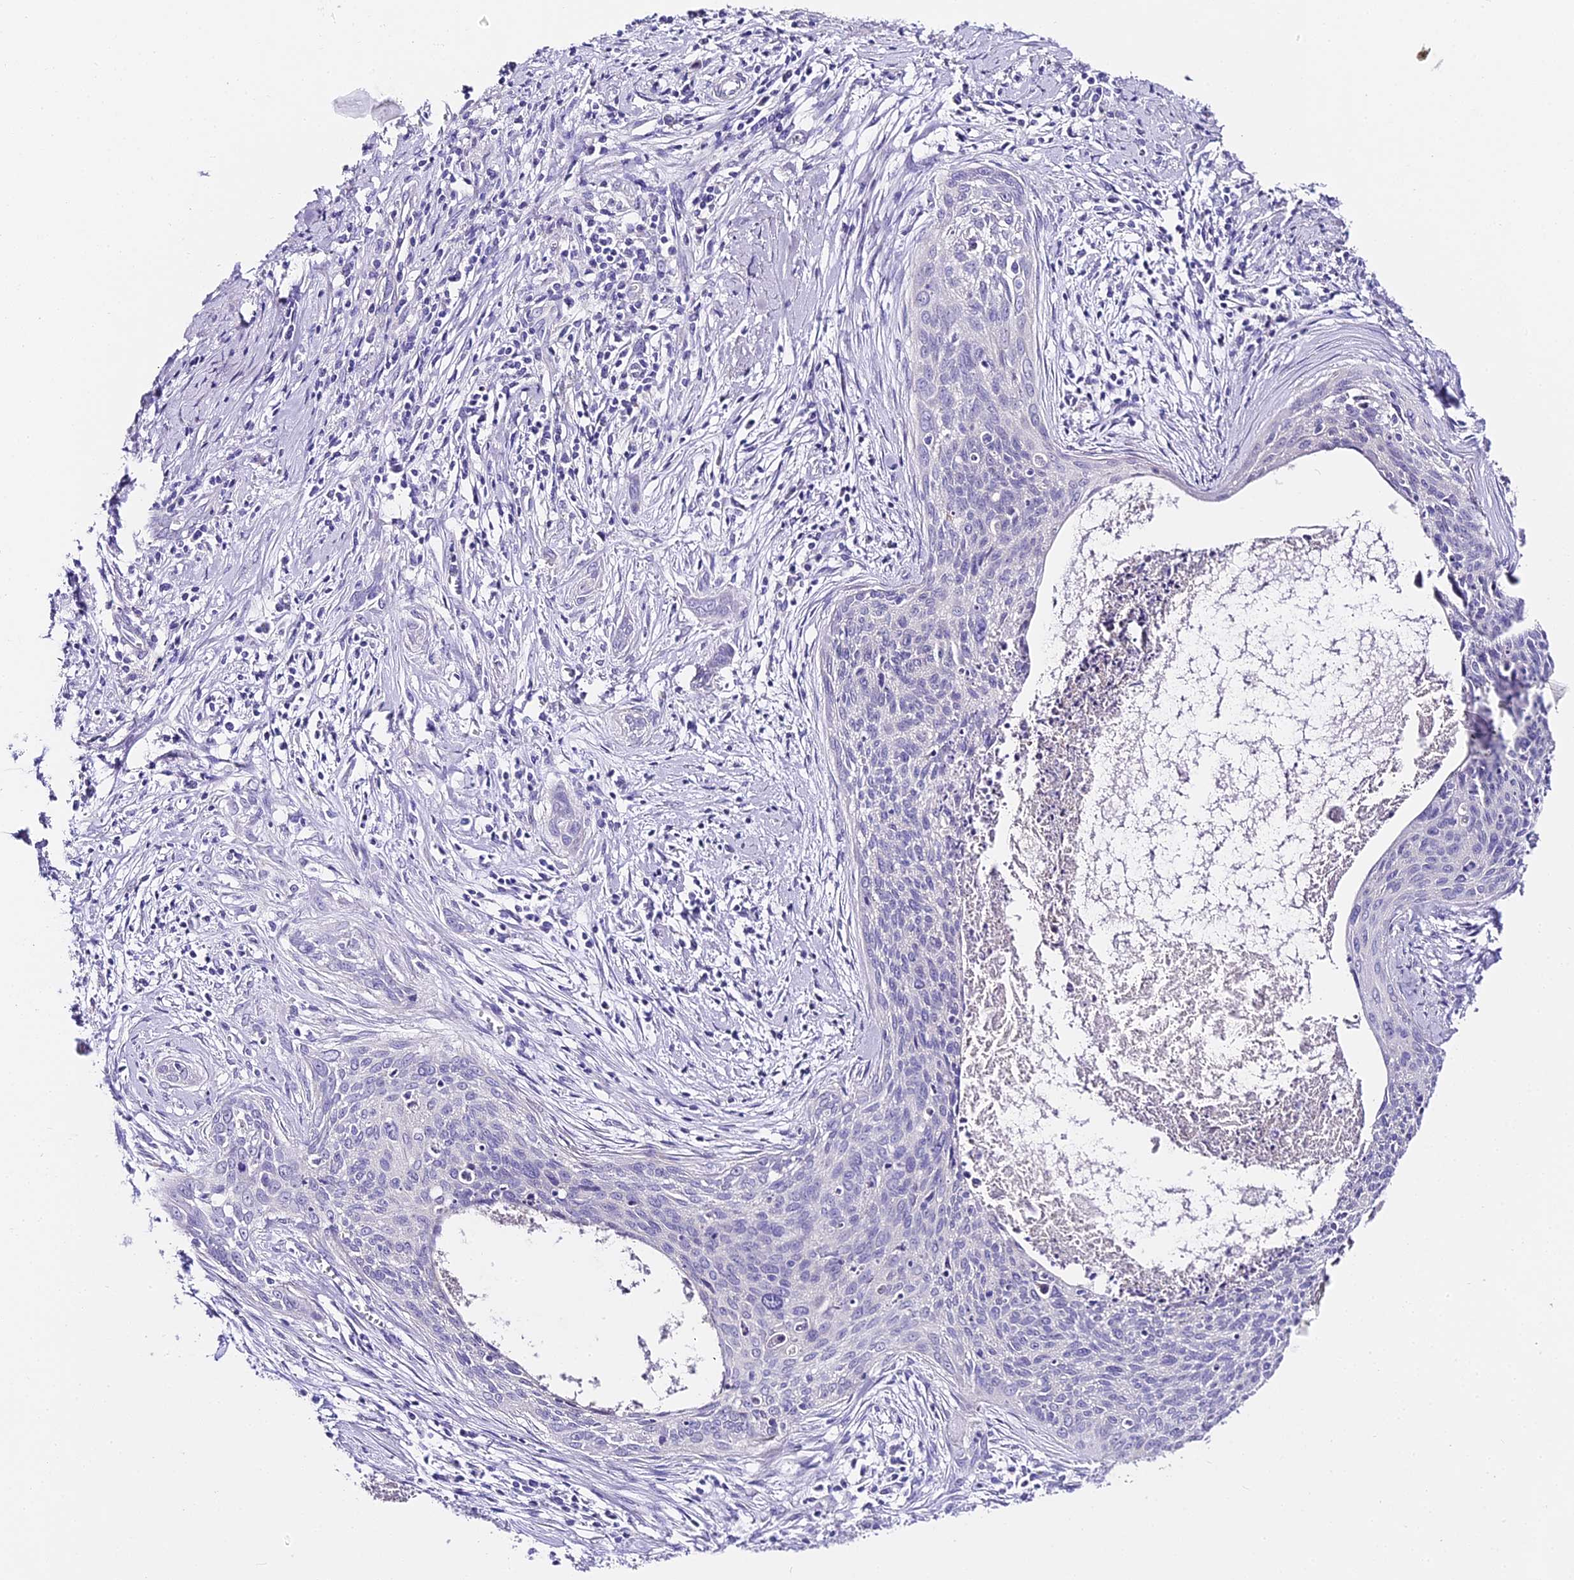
{"staining": {"intensity": "negative", "quantity": "none", "location": "none"}, "tissue": "cervical cancer", "cell_type": "Tumor cells", "image_type": "cancer", "snomed": [{"axis": "morphology", "description": "Squamous cell carcinoma, NOS"}, {"axis": "topography", "description": "Cervix"}], "caption": "This is a micrograph of IHC staining of cervical cancer, which shows no positivity in tumor cells. (DAB immunohistochemistry (IHC), high magnification).", "gene": "ABHD14A-ACY1", "patient": {"sex": "female", "age": 55}}